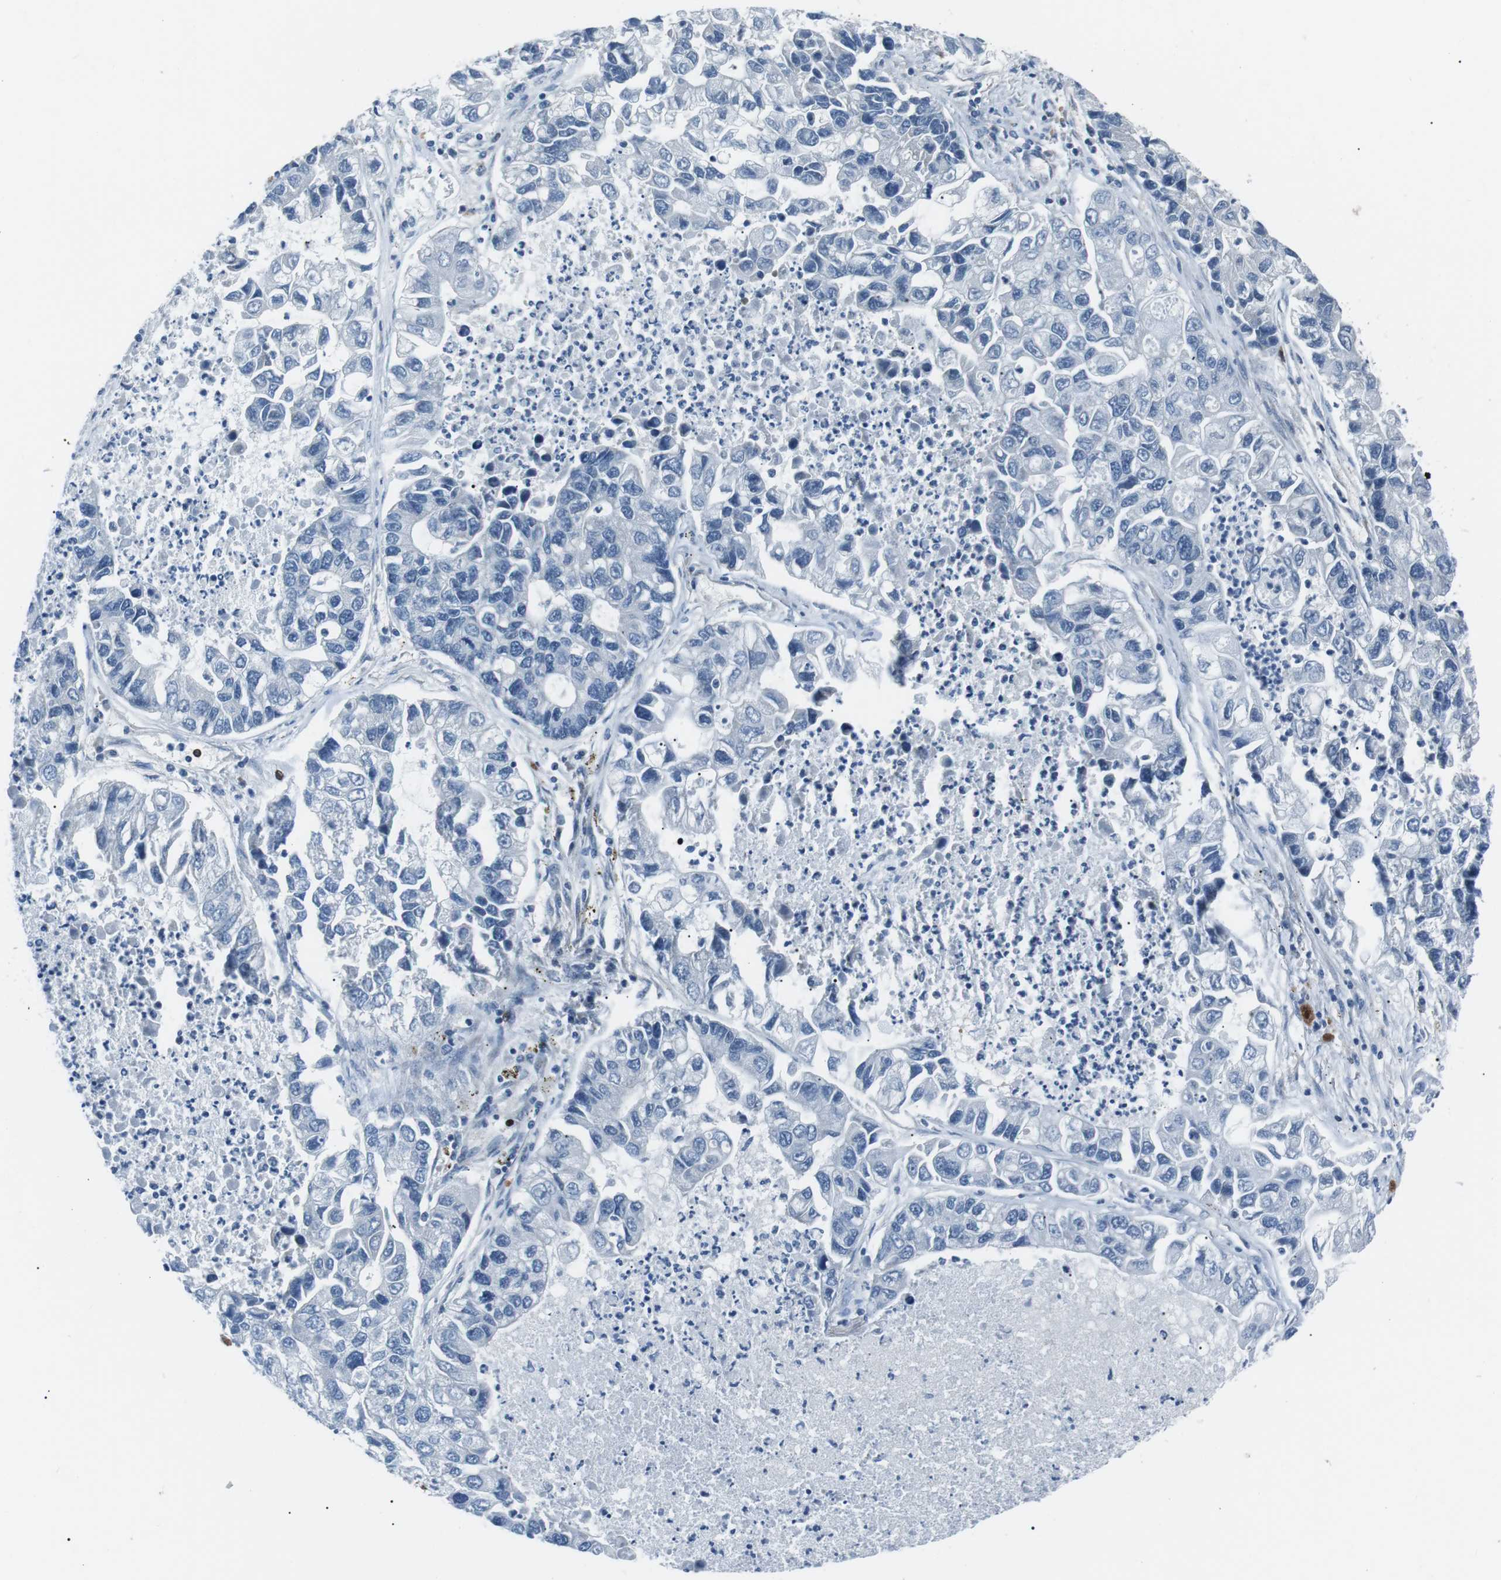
{"staining": {"intensity": "negative", "quantity": "none", "location": "none"}, "tissue": "lung cancer", "cell_type": "Tumor cells", "image_type": "cancer", "snomed": [{"axis": "morphology", "description": "Adenocarcinoma, NOS"}, {"axis": "topography", "description": "Lung"}], "caption": "Tumor cells show no significant protein expression in lung adenocarcinoma.", "gene": "BLNK", "patient": {"sex": "female", "age": 51}}